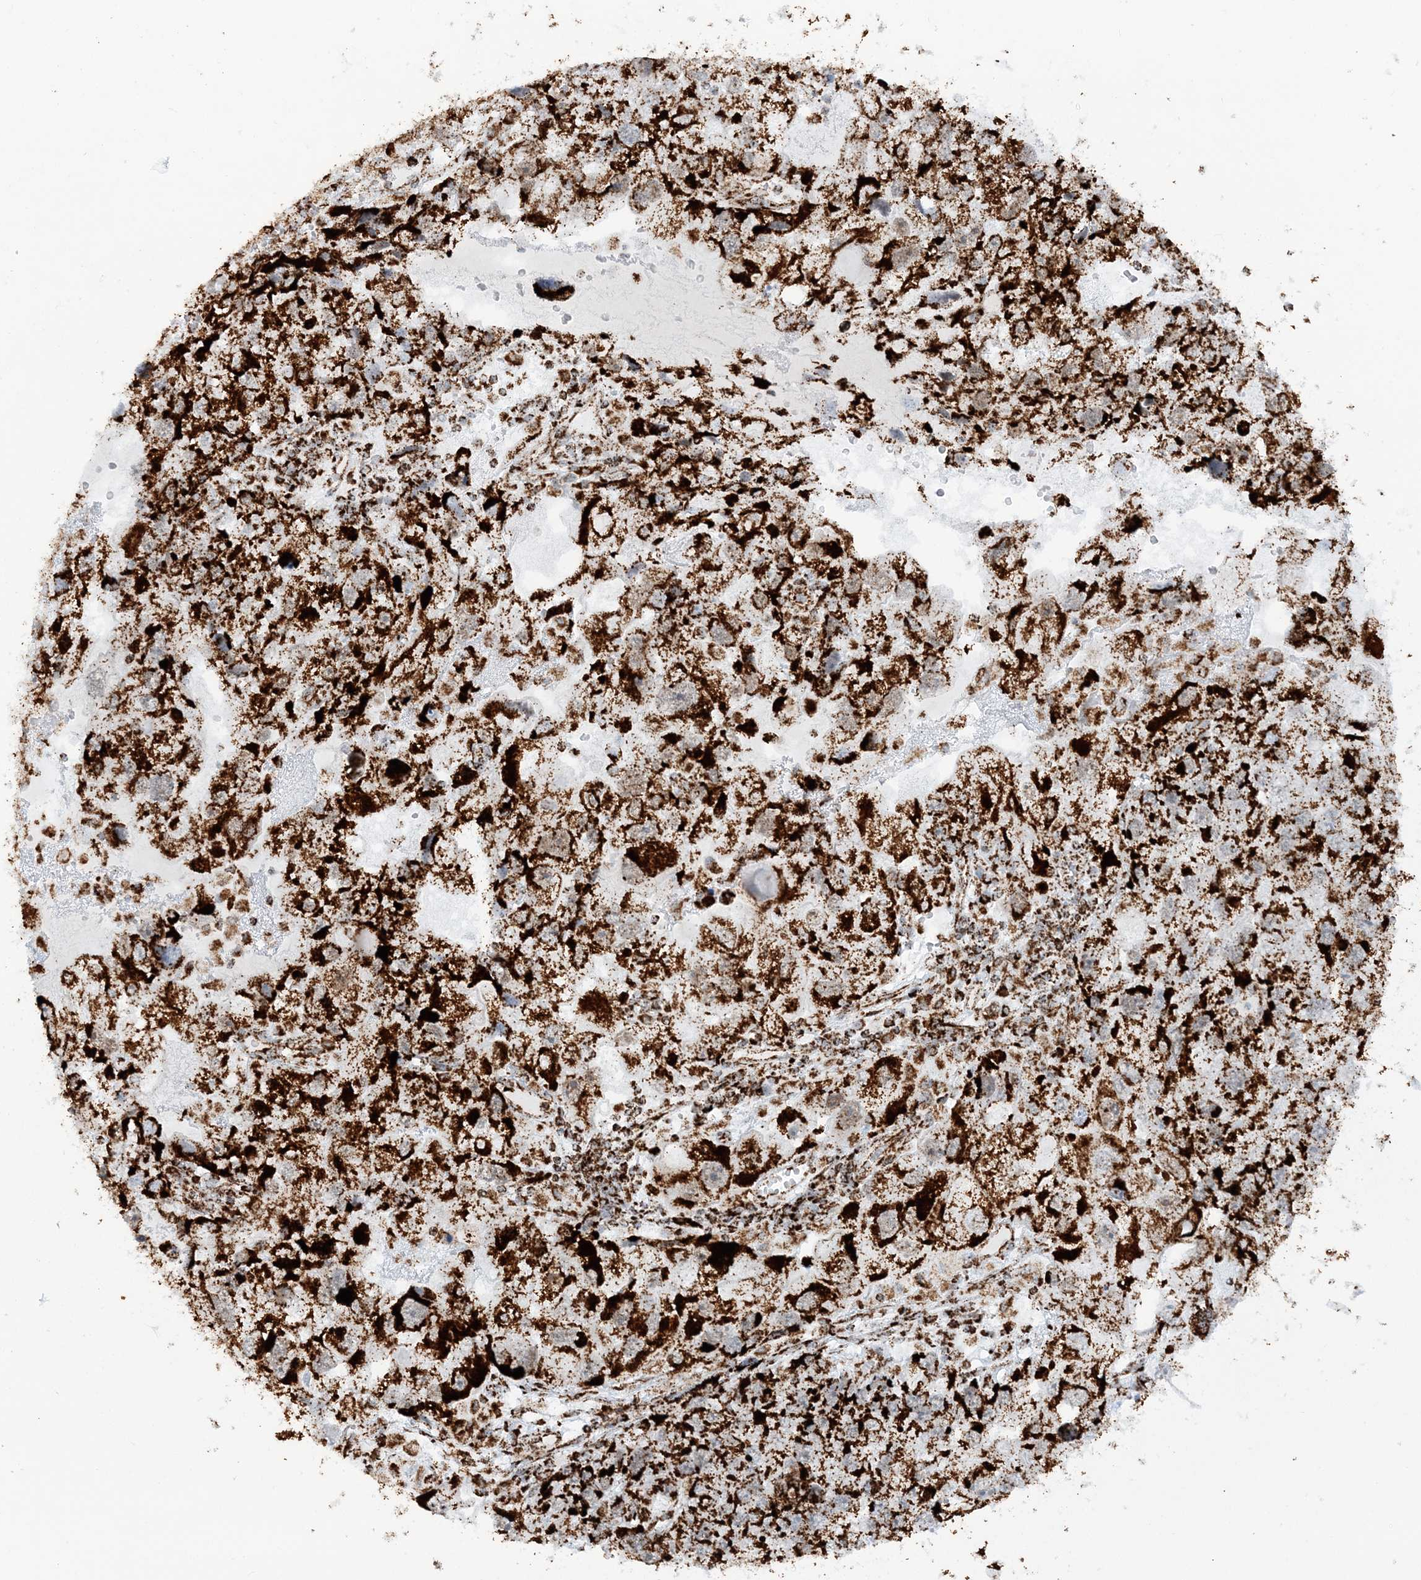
{"staining": {"intensity": "strong", "quantity": ">75%", "location": "cytoplasmic/membranous"}, "tissue": "endometrial cancer", "cell_type": "Tumor cells", "image_type": "cancer", "snomed": [{"axis": "morphology", "description": "Adenocarcinoma, NOS"}, {"axis": "topography", "description": "Endometrium"}], "caption": "High-power microscopy captured an immunohistochemistry (IHC) histopathology image of endometrial cancer, revealing strong cytoplasmic/membranous positivity in approximately >75% of tumor cells.", "gene": "CRY2", "patient": {"sex": "female", "age": 49}}